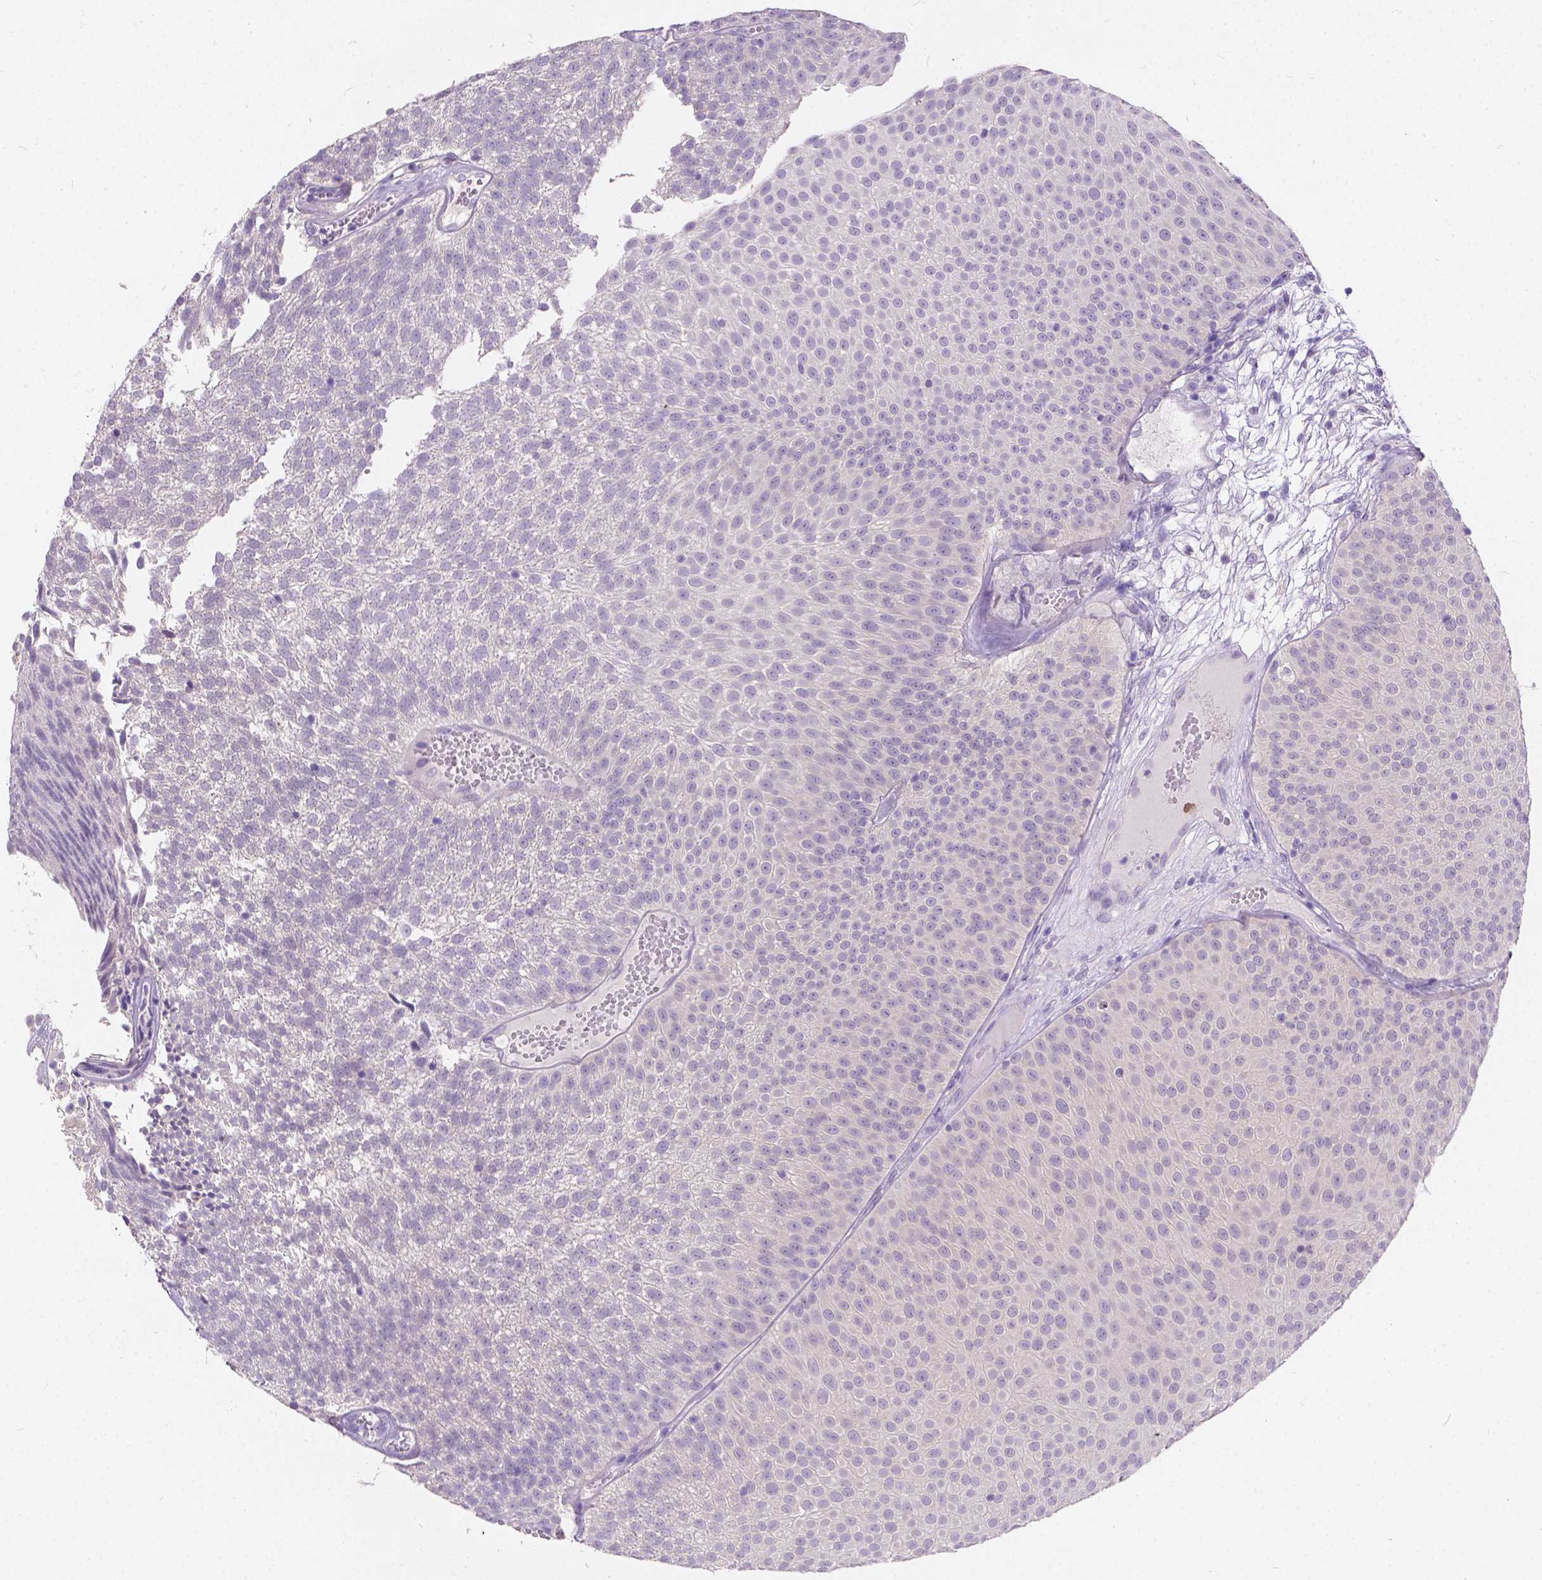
{"staining": {"intensity": "negative", "quantity": "none", "location": "none"}, "tissue": "urothelial cancer", "cell_type": "Tumor cells", "image_type": "cancer", "snomed": [{"axis": "morphology", "description": "Urothelial carcinoma, Low grade"}, {"axis": "topography", "description": "Urinary bladder"}], "caption": "Histopathology image shows no protein staining in tumor cells of urothelial cancer tissue.", "gene": "PEX11G", "patient": {"sex": "male", "age": 52}}